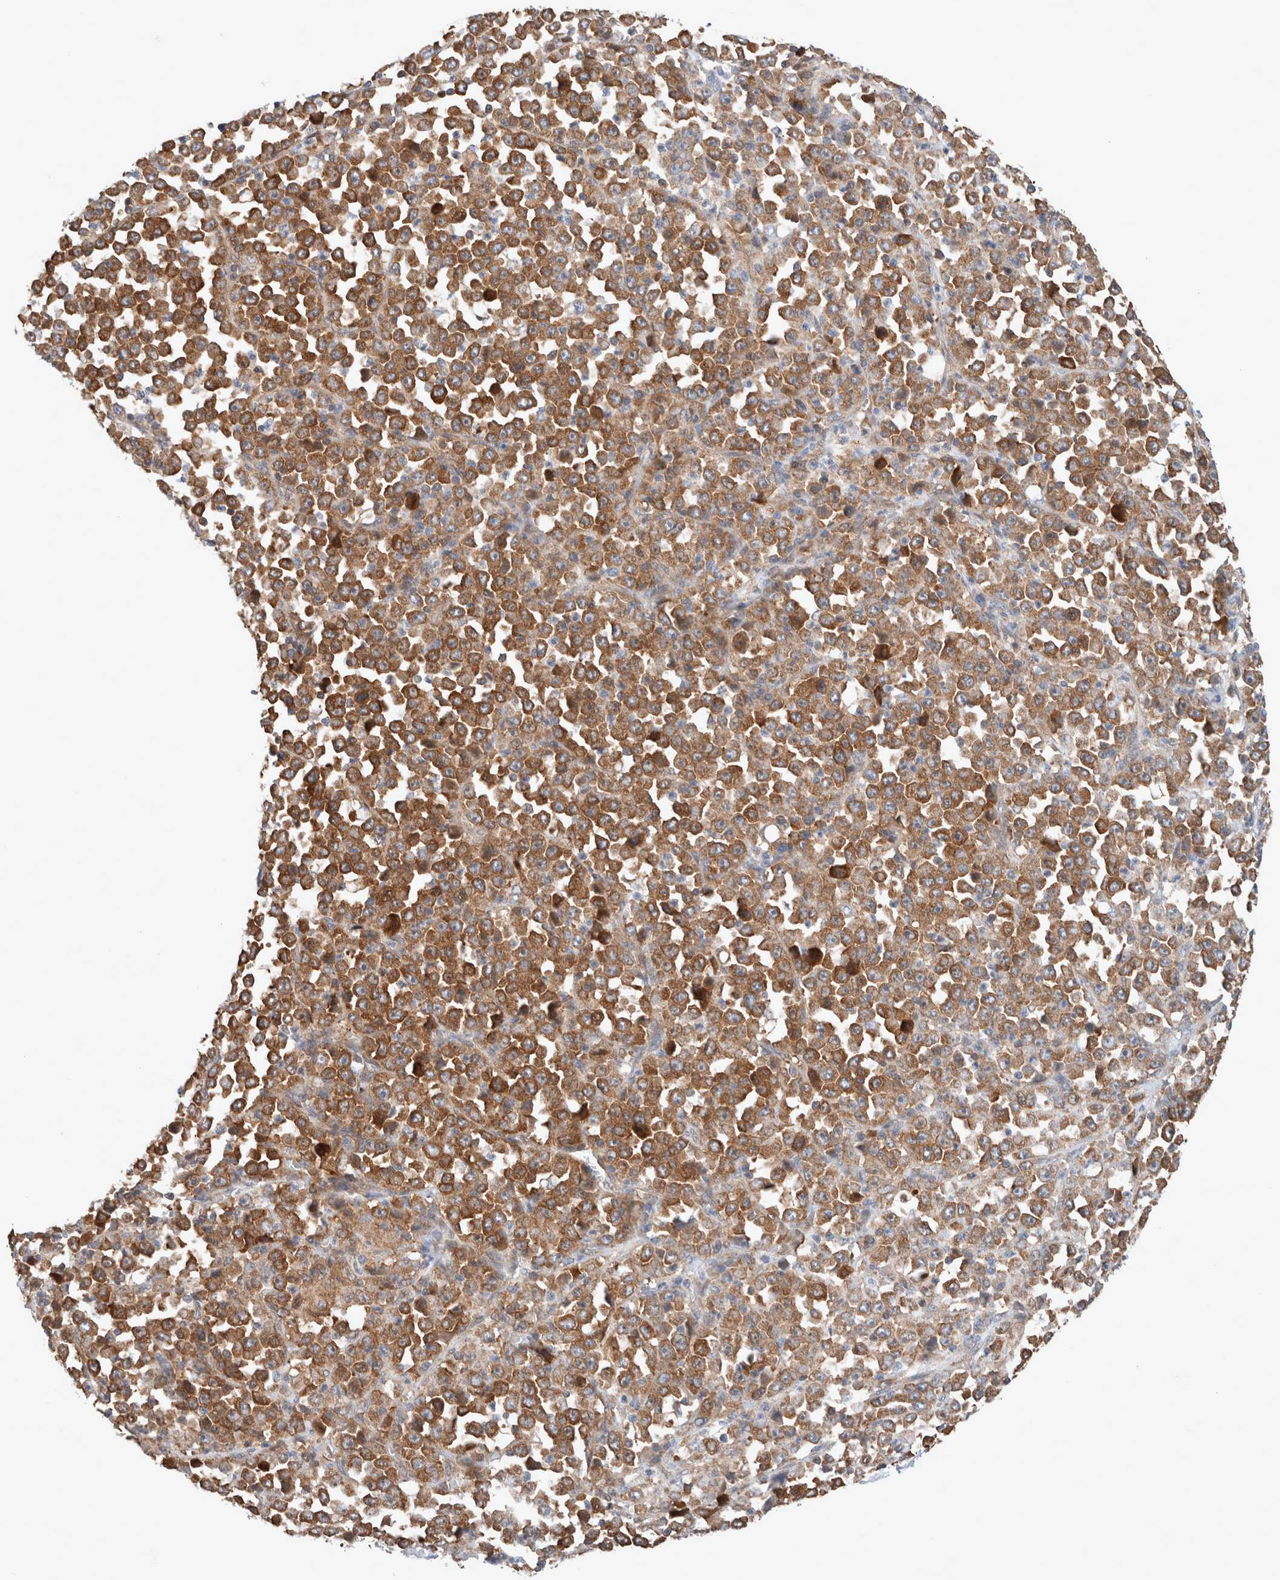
{"staining": {"intensity": "moderate", "quantity": ">75%", "location": "cytoplasmic/membranous"}, "tissue": "stomach cancer", "cell_type": "Tumor cells", "image_type": "cancer", "snomed": [{"axis": "morphology", "description": "Normal tissue, NOS"}, {"axis": "morphology", "description": "Adenocarcinoma, NOS"}, {"axis": "topography", "description": "Stomach, upper"}, {"axis": "topography", "description": "Stomach"}], "caption": "Stomach cancer stained for a protein (brown) displays moderate cytoplasmic/membranous positive positivity in about >75% of tumor cells.", "gene": "XPNPEP1", "patient": {"sex": "male", "age": 59}}